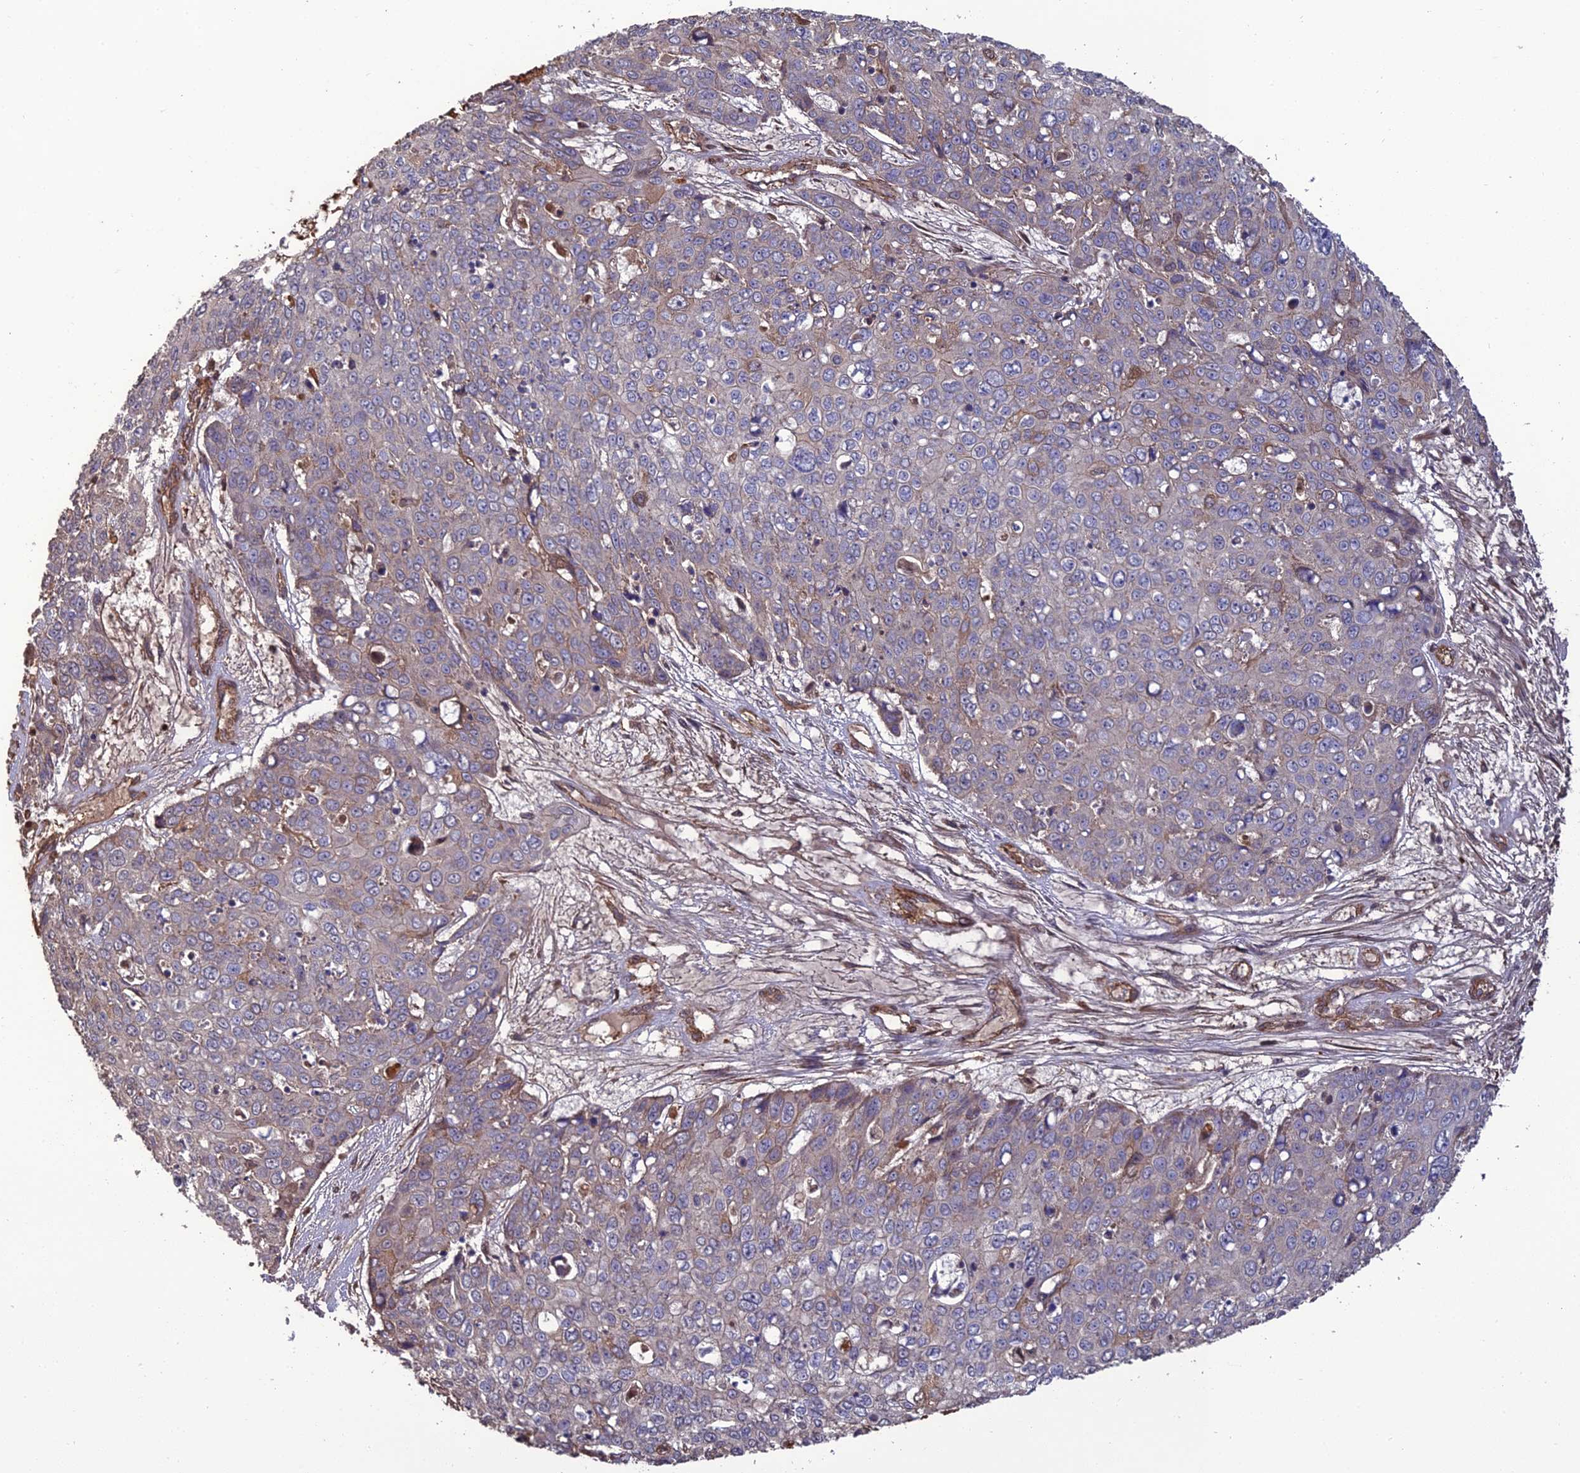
{"staining": {"intensity": "weak", "quantity": "<25%", "location": "cytoplasmic/membranous"}, "tissue": "skin cancer", "cell_type": "Tumor cells", "image_type": "cancer", "snomed": [{"axis": "morphology", "description": "Squamous cell carcinoma, NOS"}, {"axis": "topography", "description": "Skin"}], "caption": "Immunohistochemistry photomicrograph of human skin cancer (squamous cell carcinoma) stained for a protein (brown), which shows no expression in tumor cells.", "gene": "ATP6V0A2", "patient": {"sex": "male", "age": 71}}